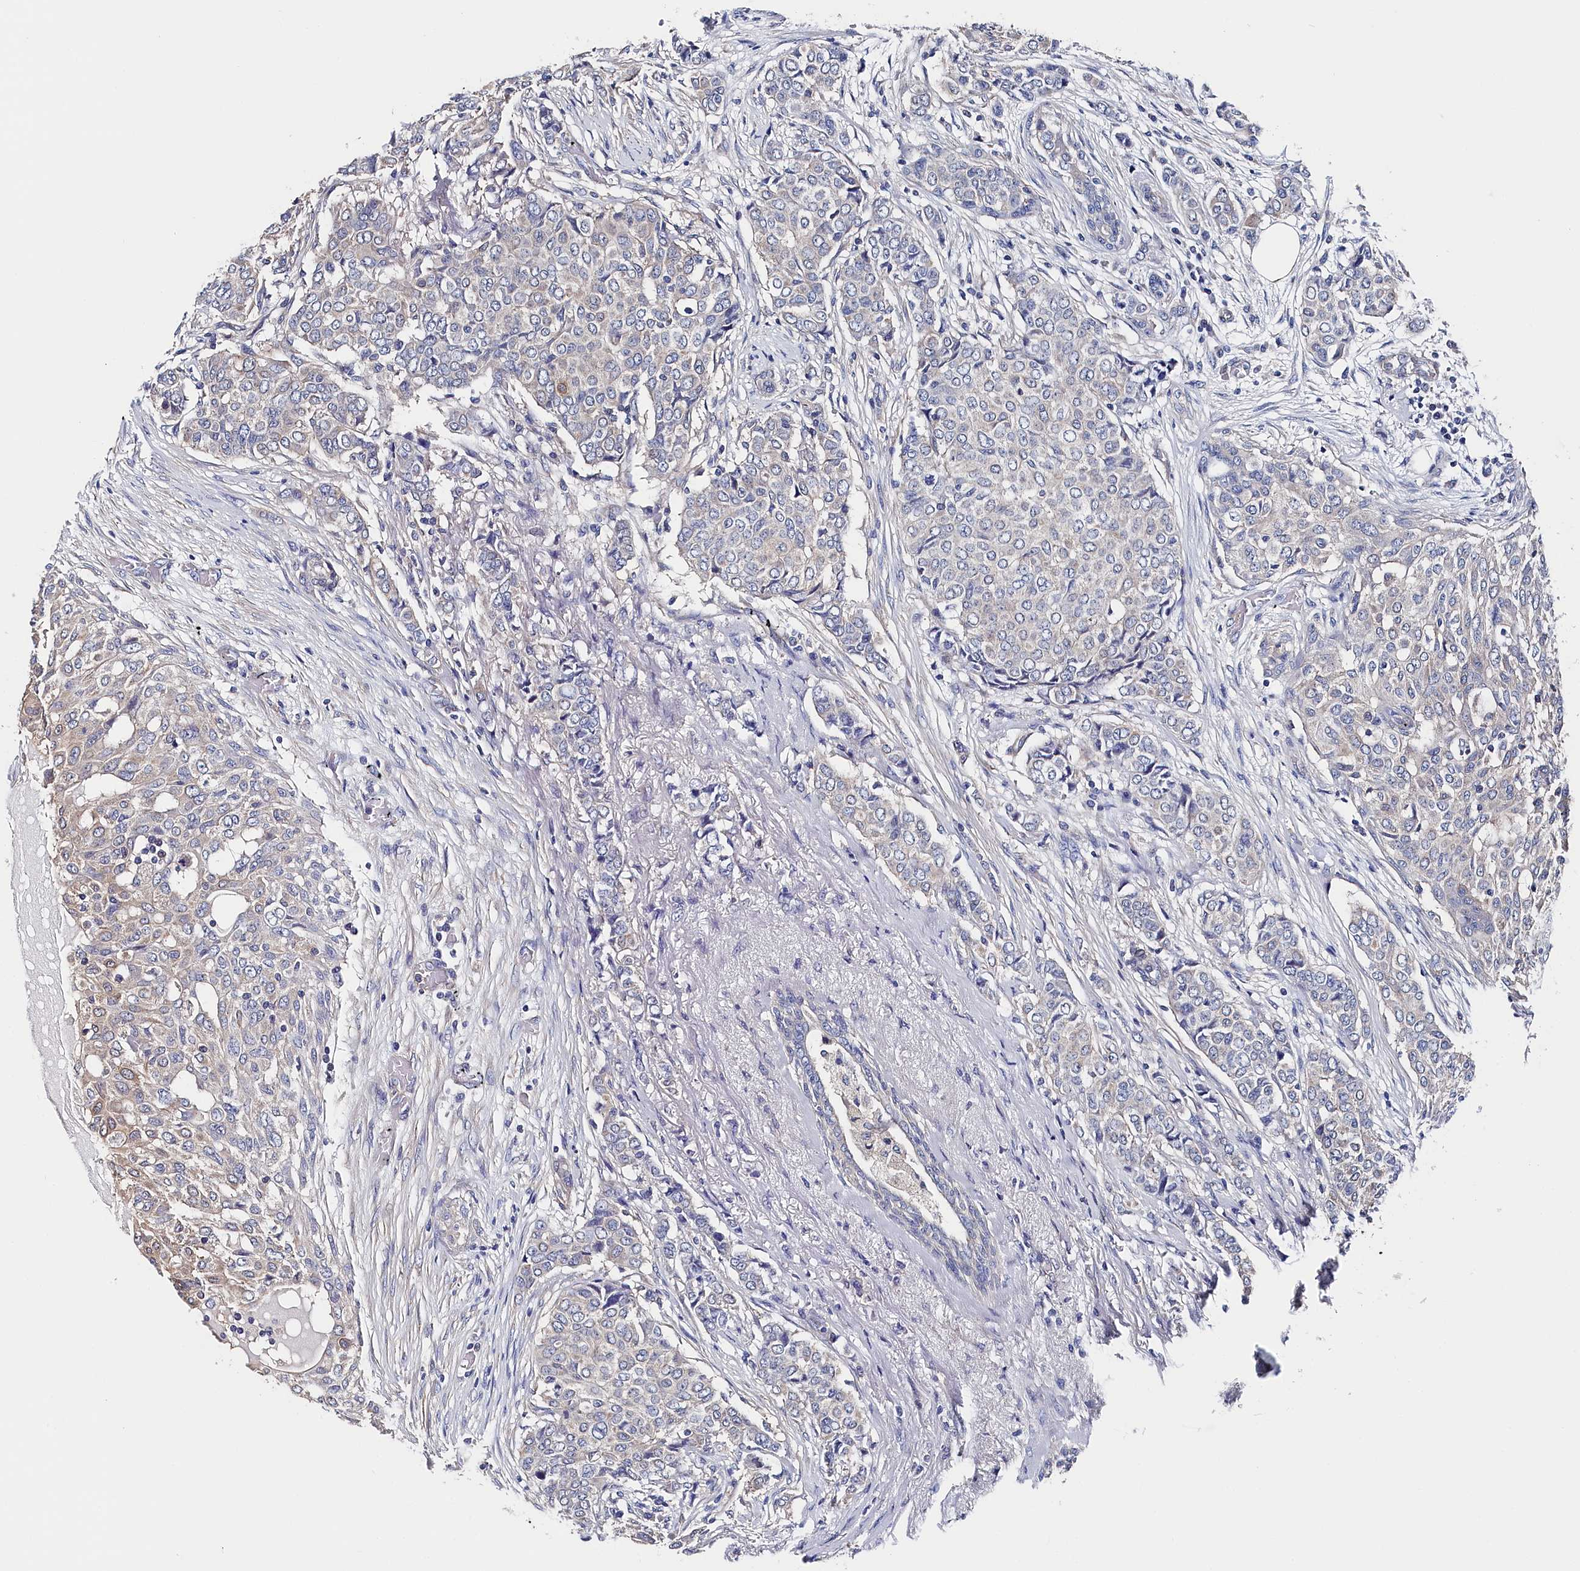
{"staining": {"intensity": "negative", "quantity": "none", "location": "none"}, "tissue": "breast cancer", "cell_type": "Tumor cells", "image_type": "cancer", "snomed": [{"axis": "morphology", "description": "Lobular carcinoma"}, {"axis": "topography", "description": "Breast"}], "caption": "DAB immunohistochemical staining of human breast lobular carcinoma displays no significant expression in tumor cells.", "gene": "BHMT", "patient": {"sex": "female", "age": 51}}